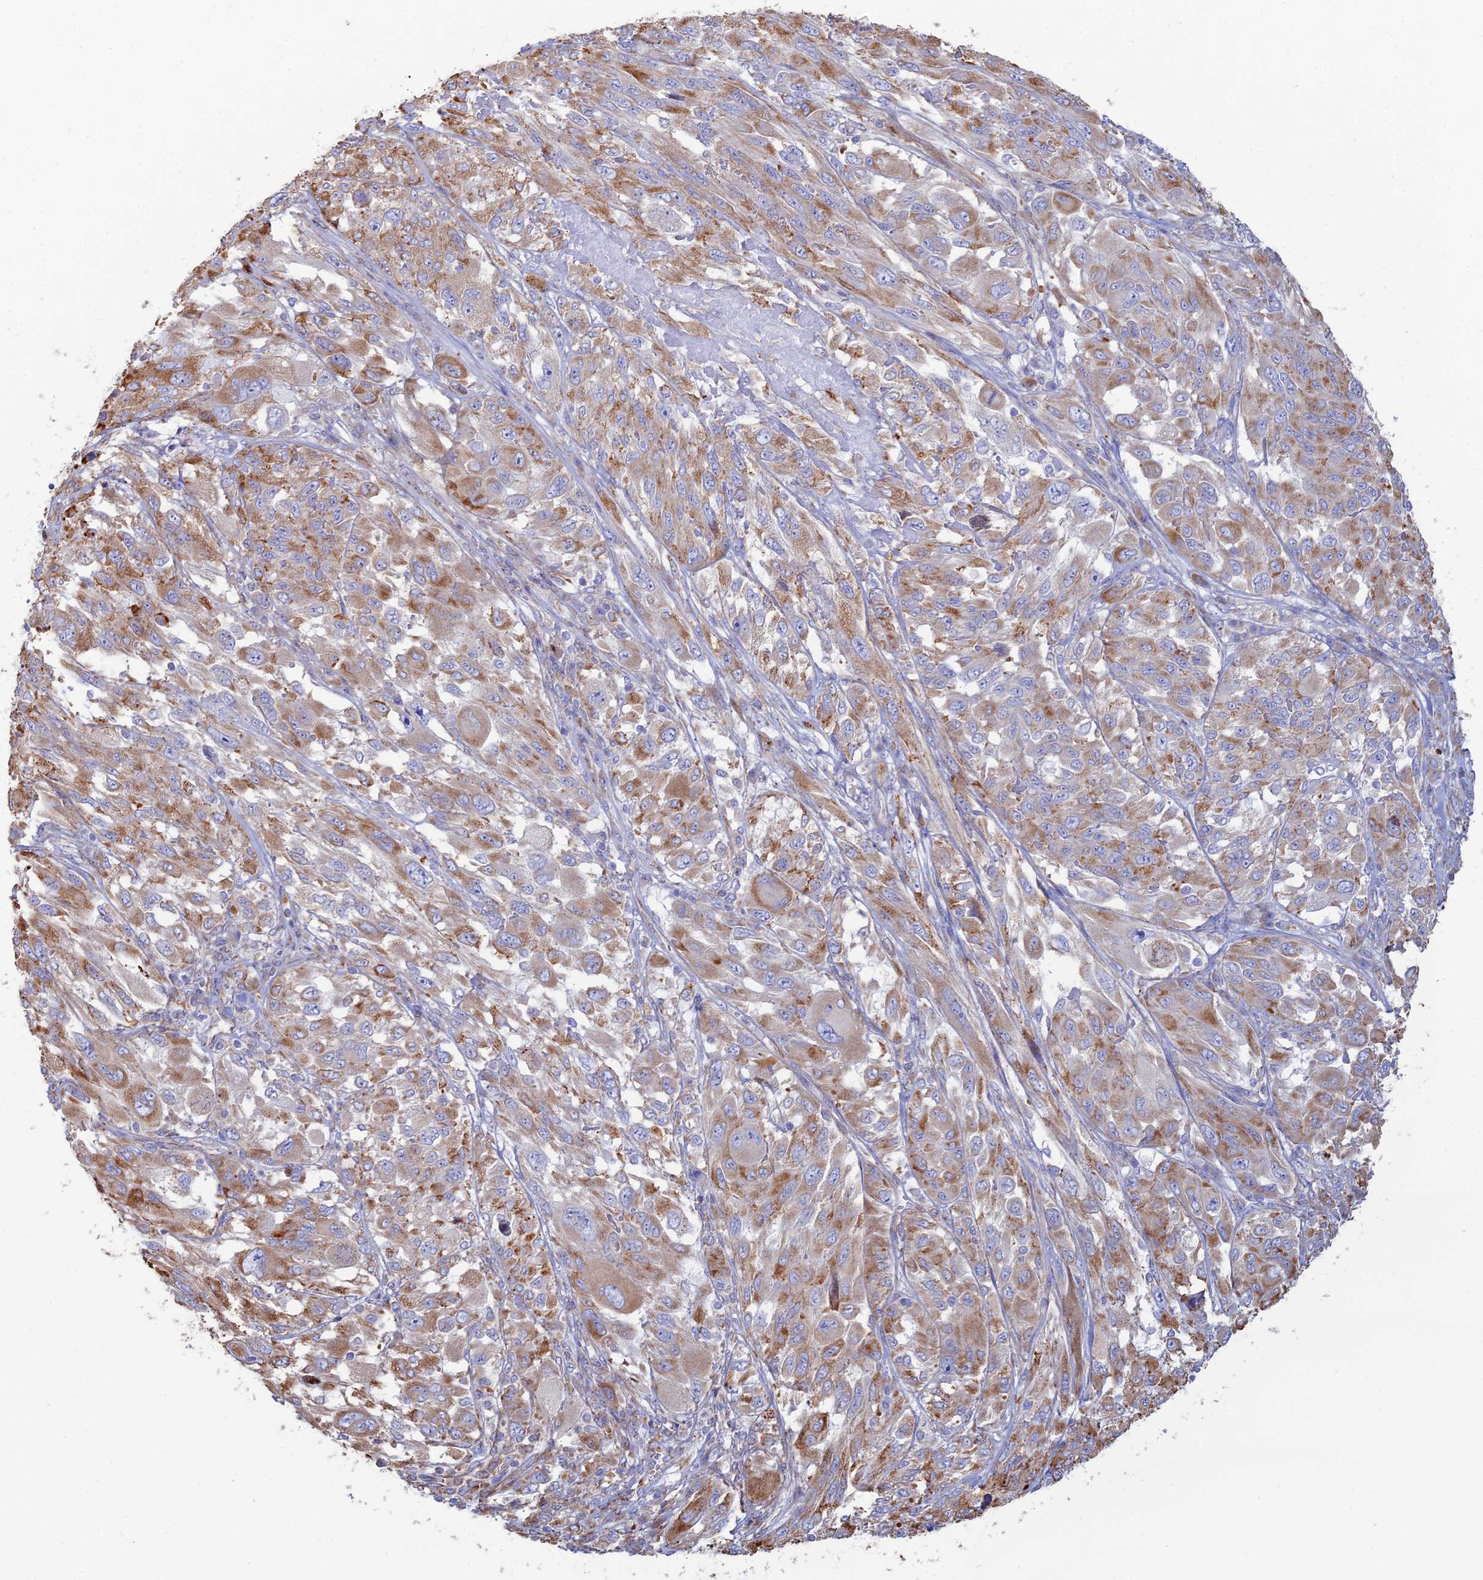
{"staining": {"intensity": "moderate", "quantity": ">75%", "location": "cytoplasmic/membranous"}, "tissue": "melanoma", "cell_type": "Tumor cells", "image_type": "cancer", "snomed": [{"axis": "morphology", "description": "Malignant melanoma, NOS"}, {"axis": "topography", "description": "Skin"}], "caption": "Malignant melanoma stained with a protein marker displays moderate staining in tumor cells.", "gene": "CLVS2", "patient": {"sex": "female", "age": 91}}